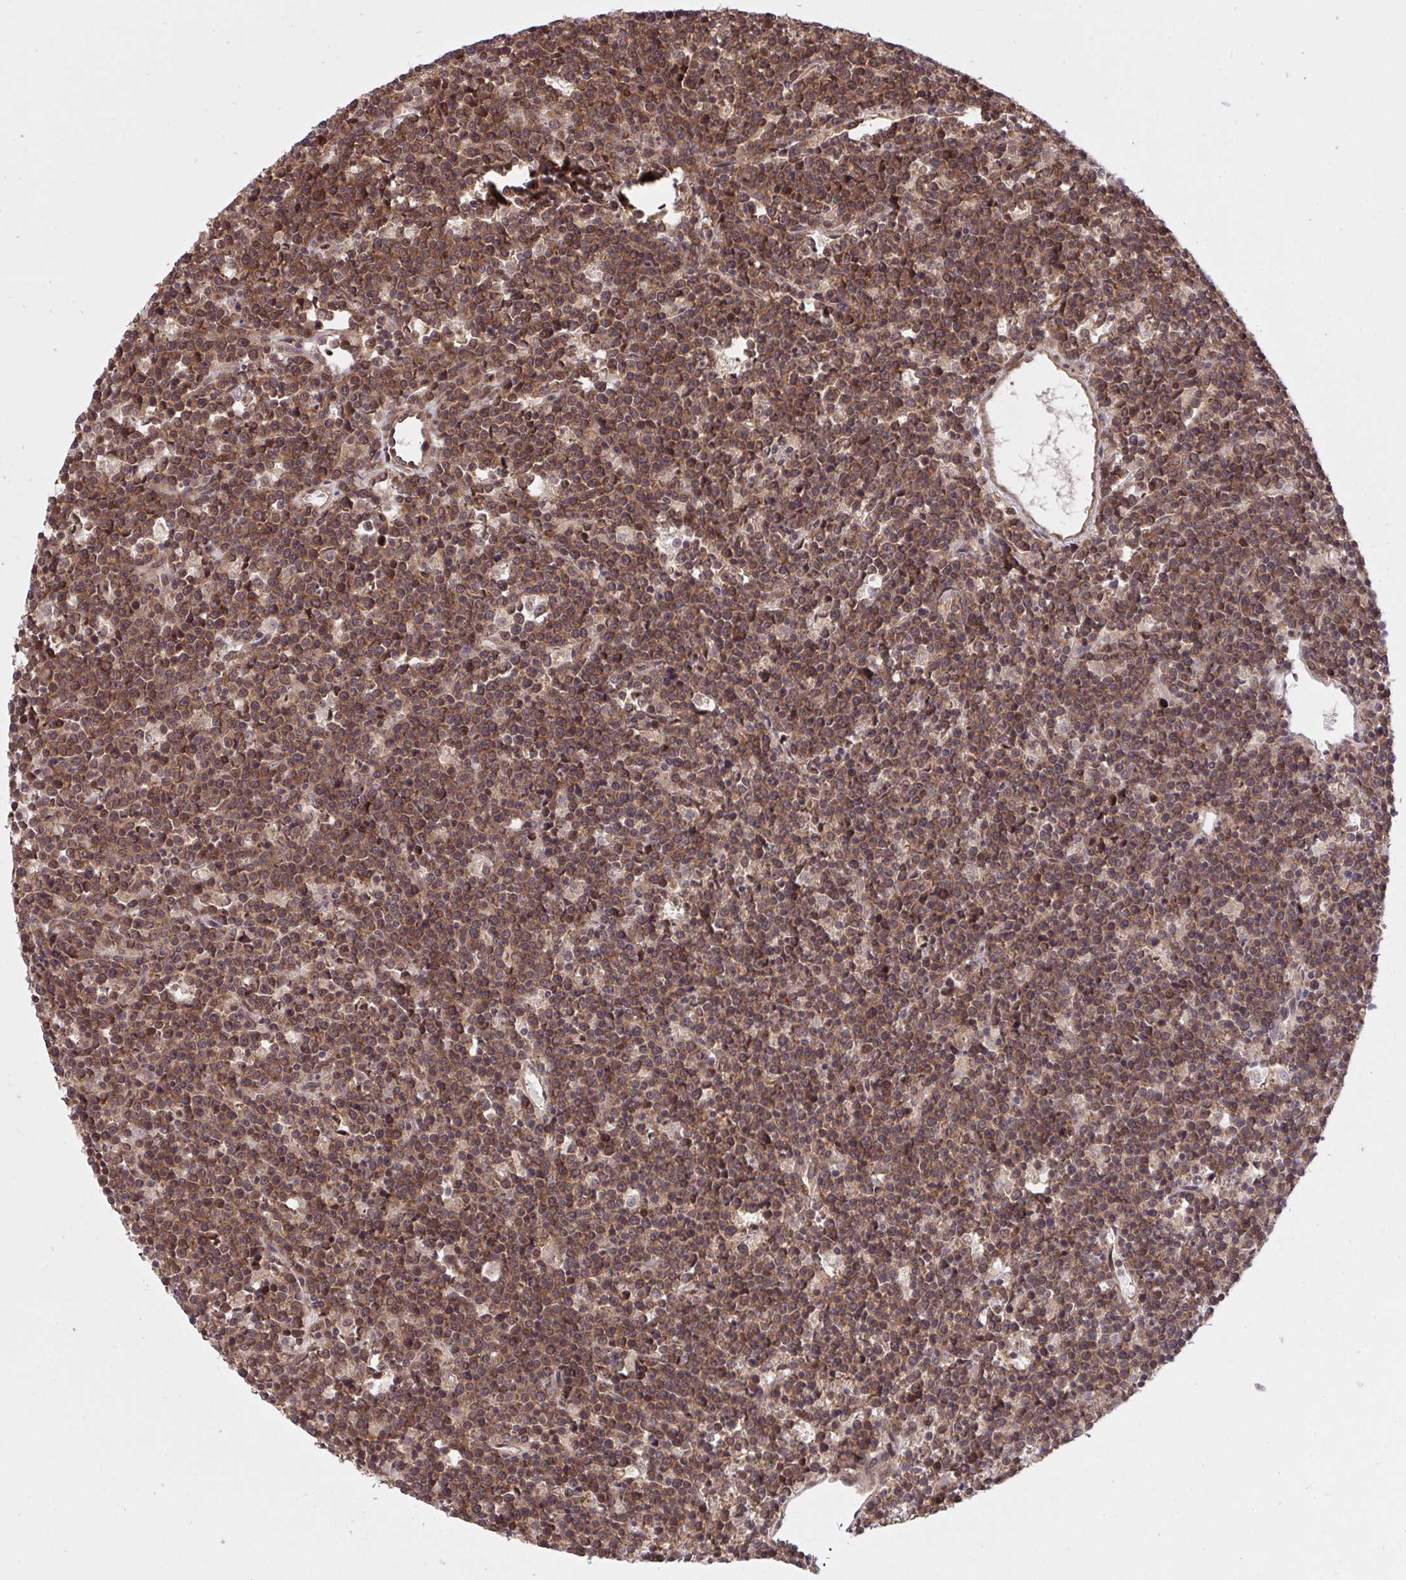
{"staining": {"intensity": "moderate", "quantity": ">75%", "location": "cytoplasmic/membranous"}, "tissue": "lymphoma", "cell_type": "Tumor cells", "image_type": "cancer", "snomed": [{"axis": "morphology", "description": "Malignant lymphoma, non-Hodgkin's type, High grade"}, {"axis": "topography", "description": "Ovary"}], "caption": "Protein expression analysis of lymphoma displays moderate cytoplasmic/membranous staining in about >75% of tumor cells.", "gene": "ERI1", "patient": {"sex": "female", "age": 56}}